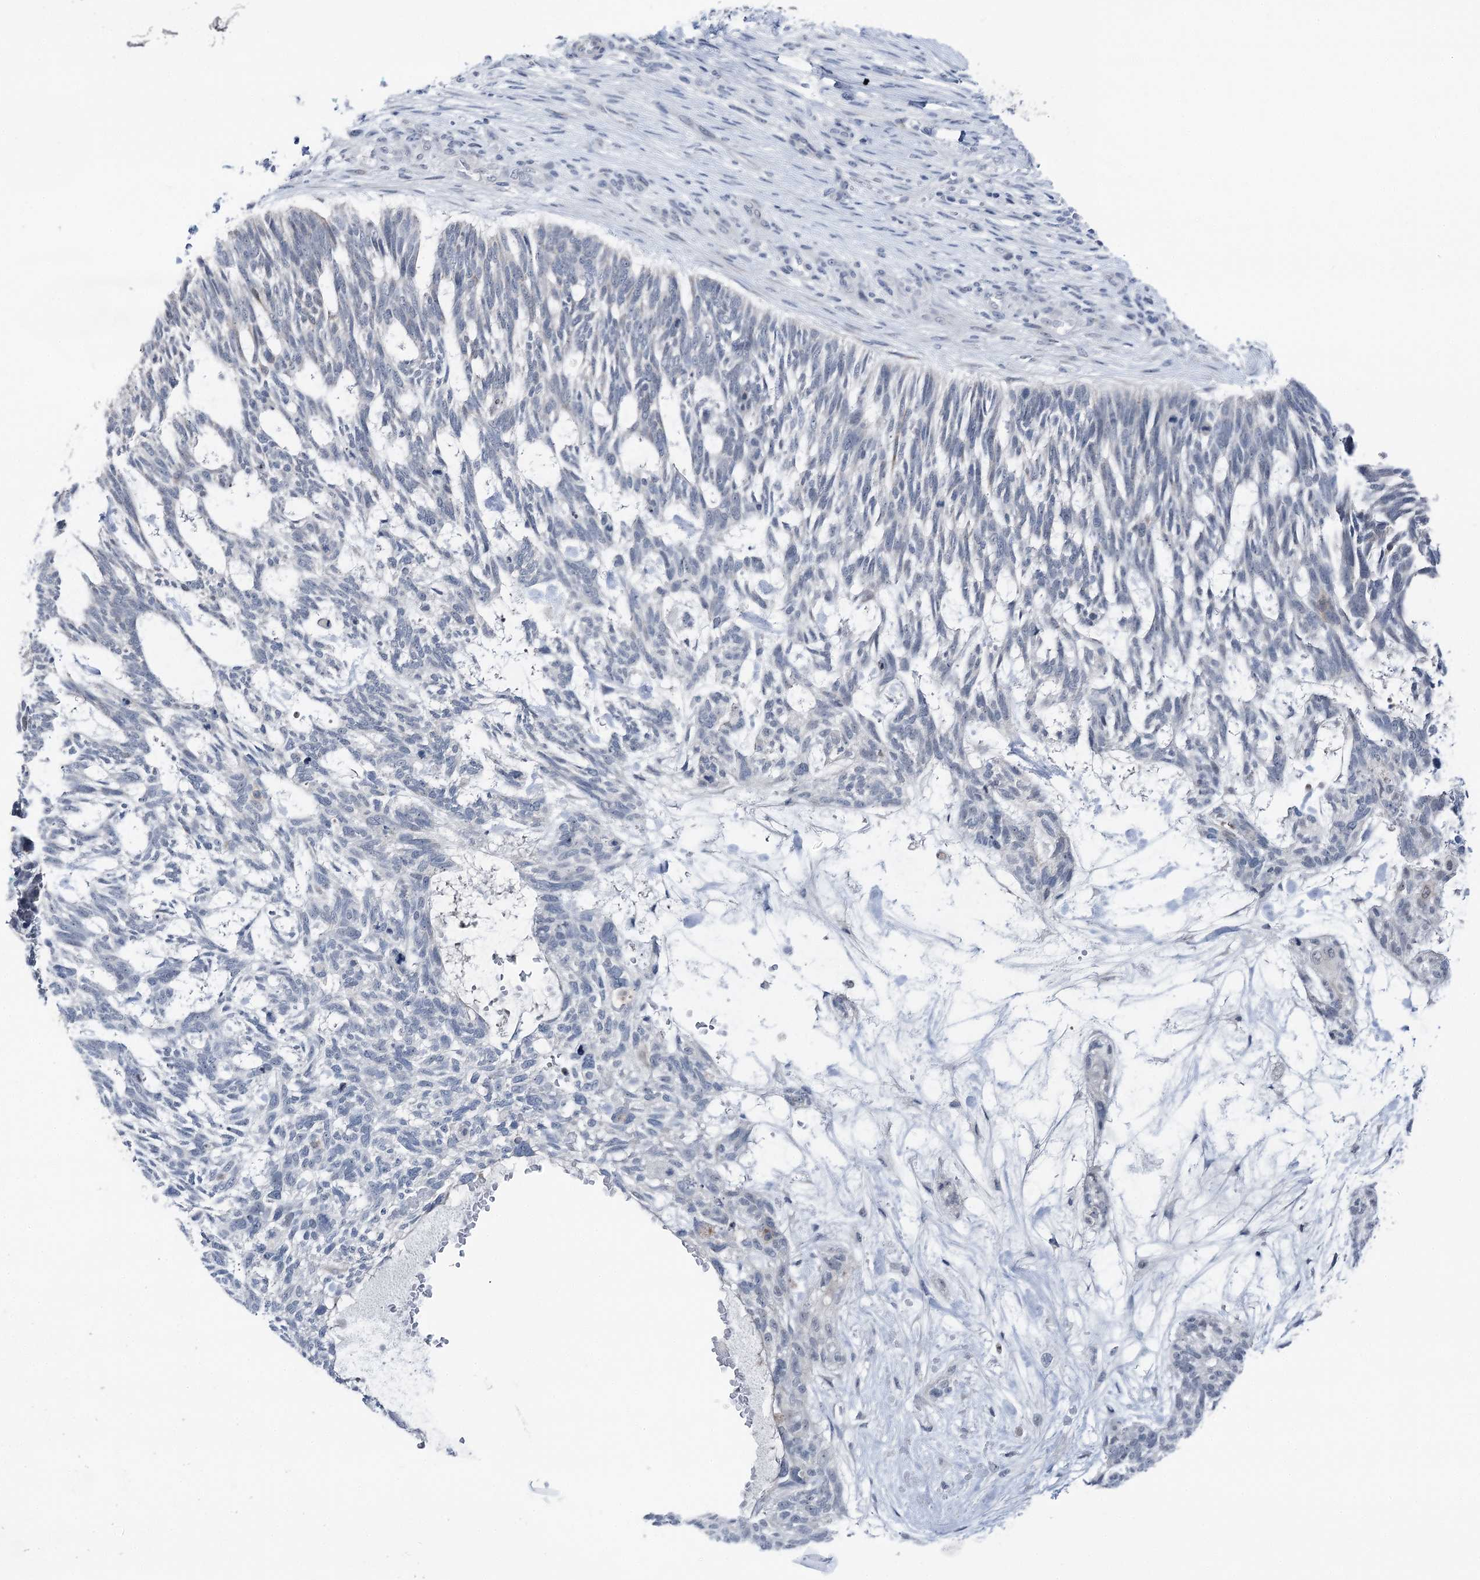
{"staining": {"intensity": "negative", "quantity": "none", "location": "none"}, "tissue": "skin cancer", "cell_type": "Tumor cells", "image_type": "cancer", "snomed": [{"axis": "morphology", "description": "Basal cell carcinoma"}, {"axis": "topography", "description": "Skin"}], "caption": "The micrograph displays no staining of tumor cells in basal cell carcinoma (skin). Nuclei are stained in blue.", "gene": "STEEP1", "patient": {"sex": "male", "age": 88}}